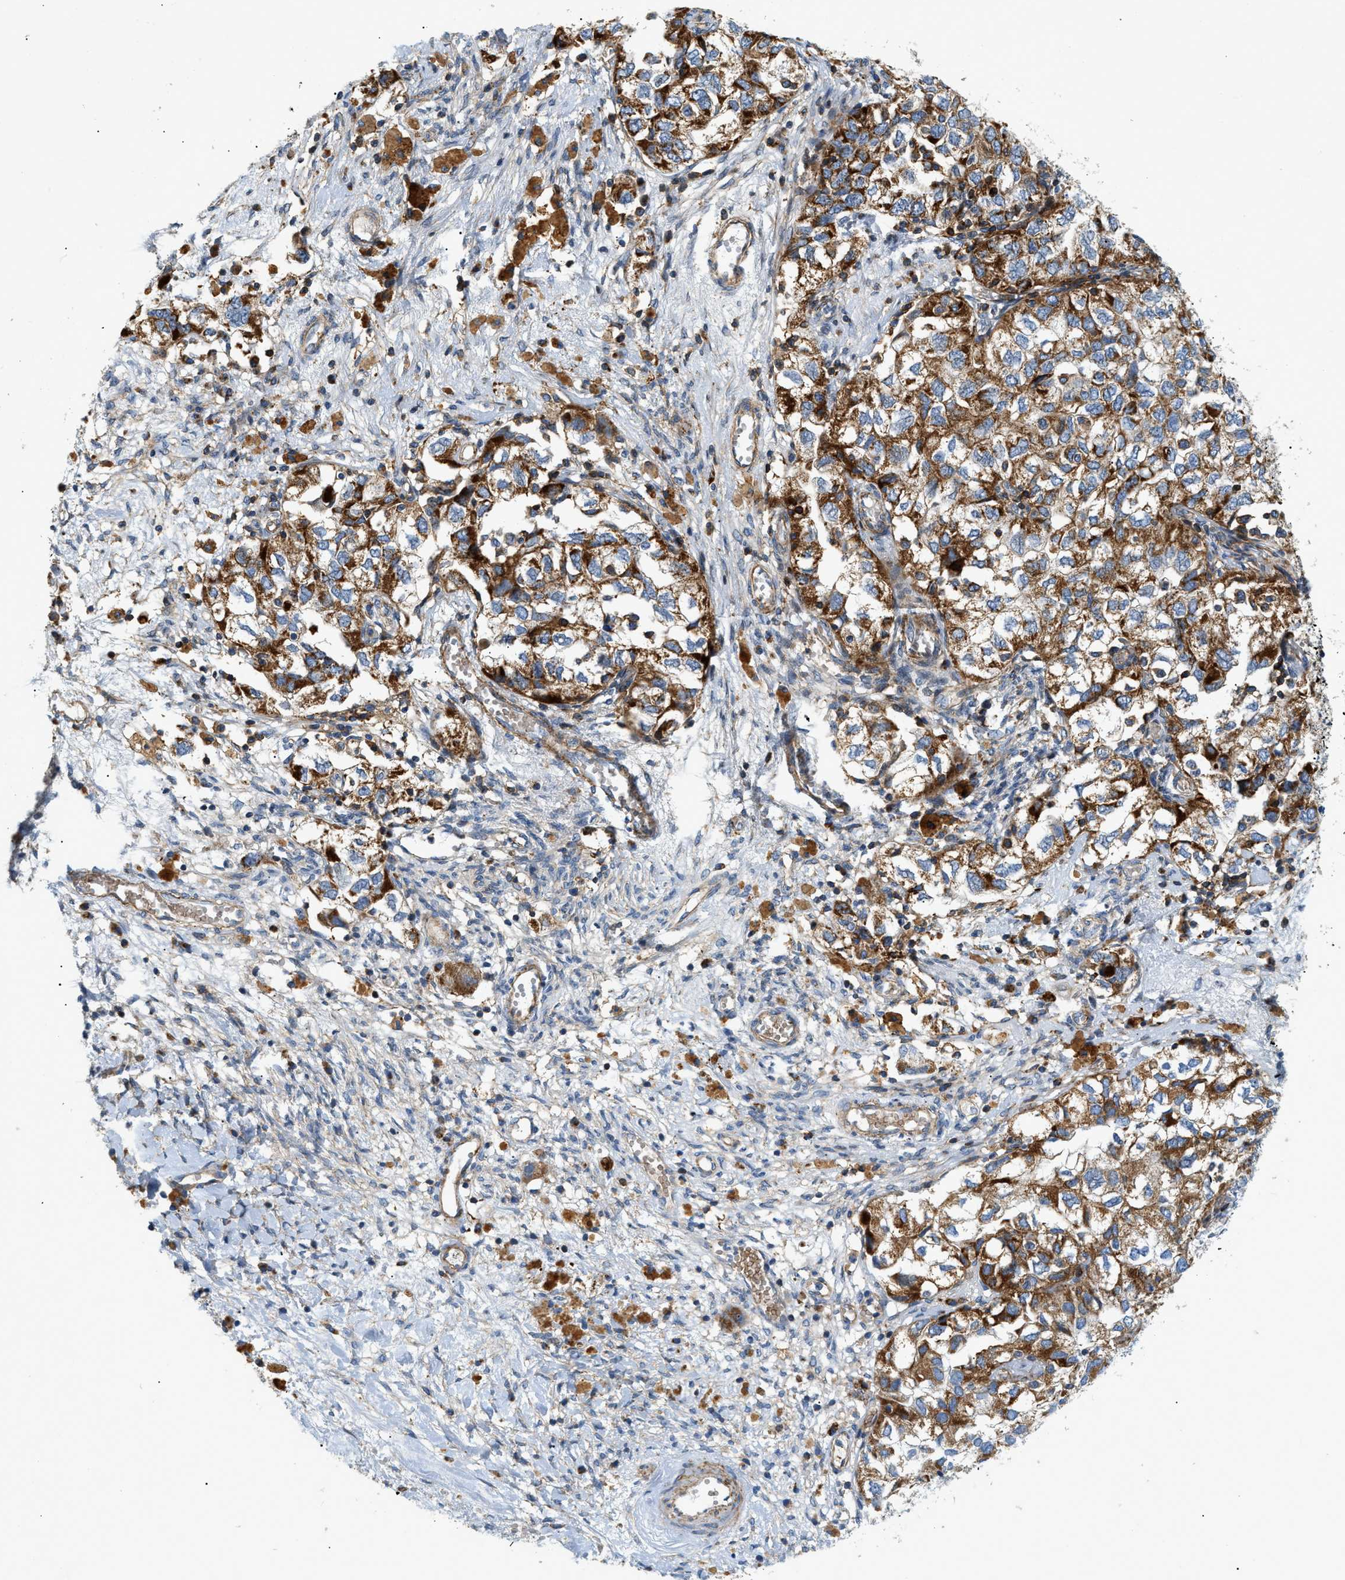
{"staining": {"intensity": "strong", "quantity": ">75%", "location": "cytoplasmic/membranous"}, "tissue": "ovarian cancer", "cell_type": "Tumor cells", "image_type": "cancer", "snomed": [{"axis": "morphology", "description": "Carcinoma, NOS"}, {"axis": "morphology", "description": "Cystadenocarcinoma, serous, NOS"}, {"axis": "topography", "description": "Ovary"}], "caption": "Immunohistochemistry (IHC) photomicrograph of ovarian cancer stained for a protein (brown), which reveals high levels of strong cytoplasmic/membranous staining in approximately >75% of tumor cells.", "gene": "DHODH", "patient": {"sex": "female", "age": 69}}